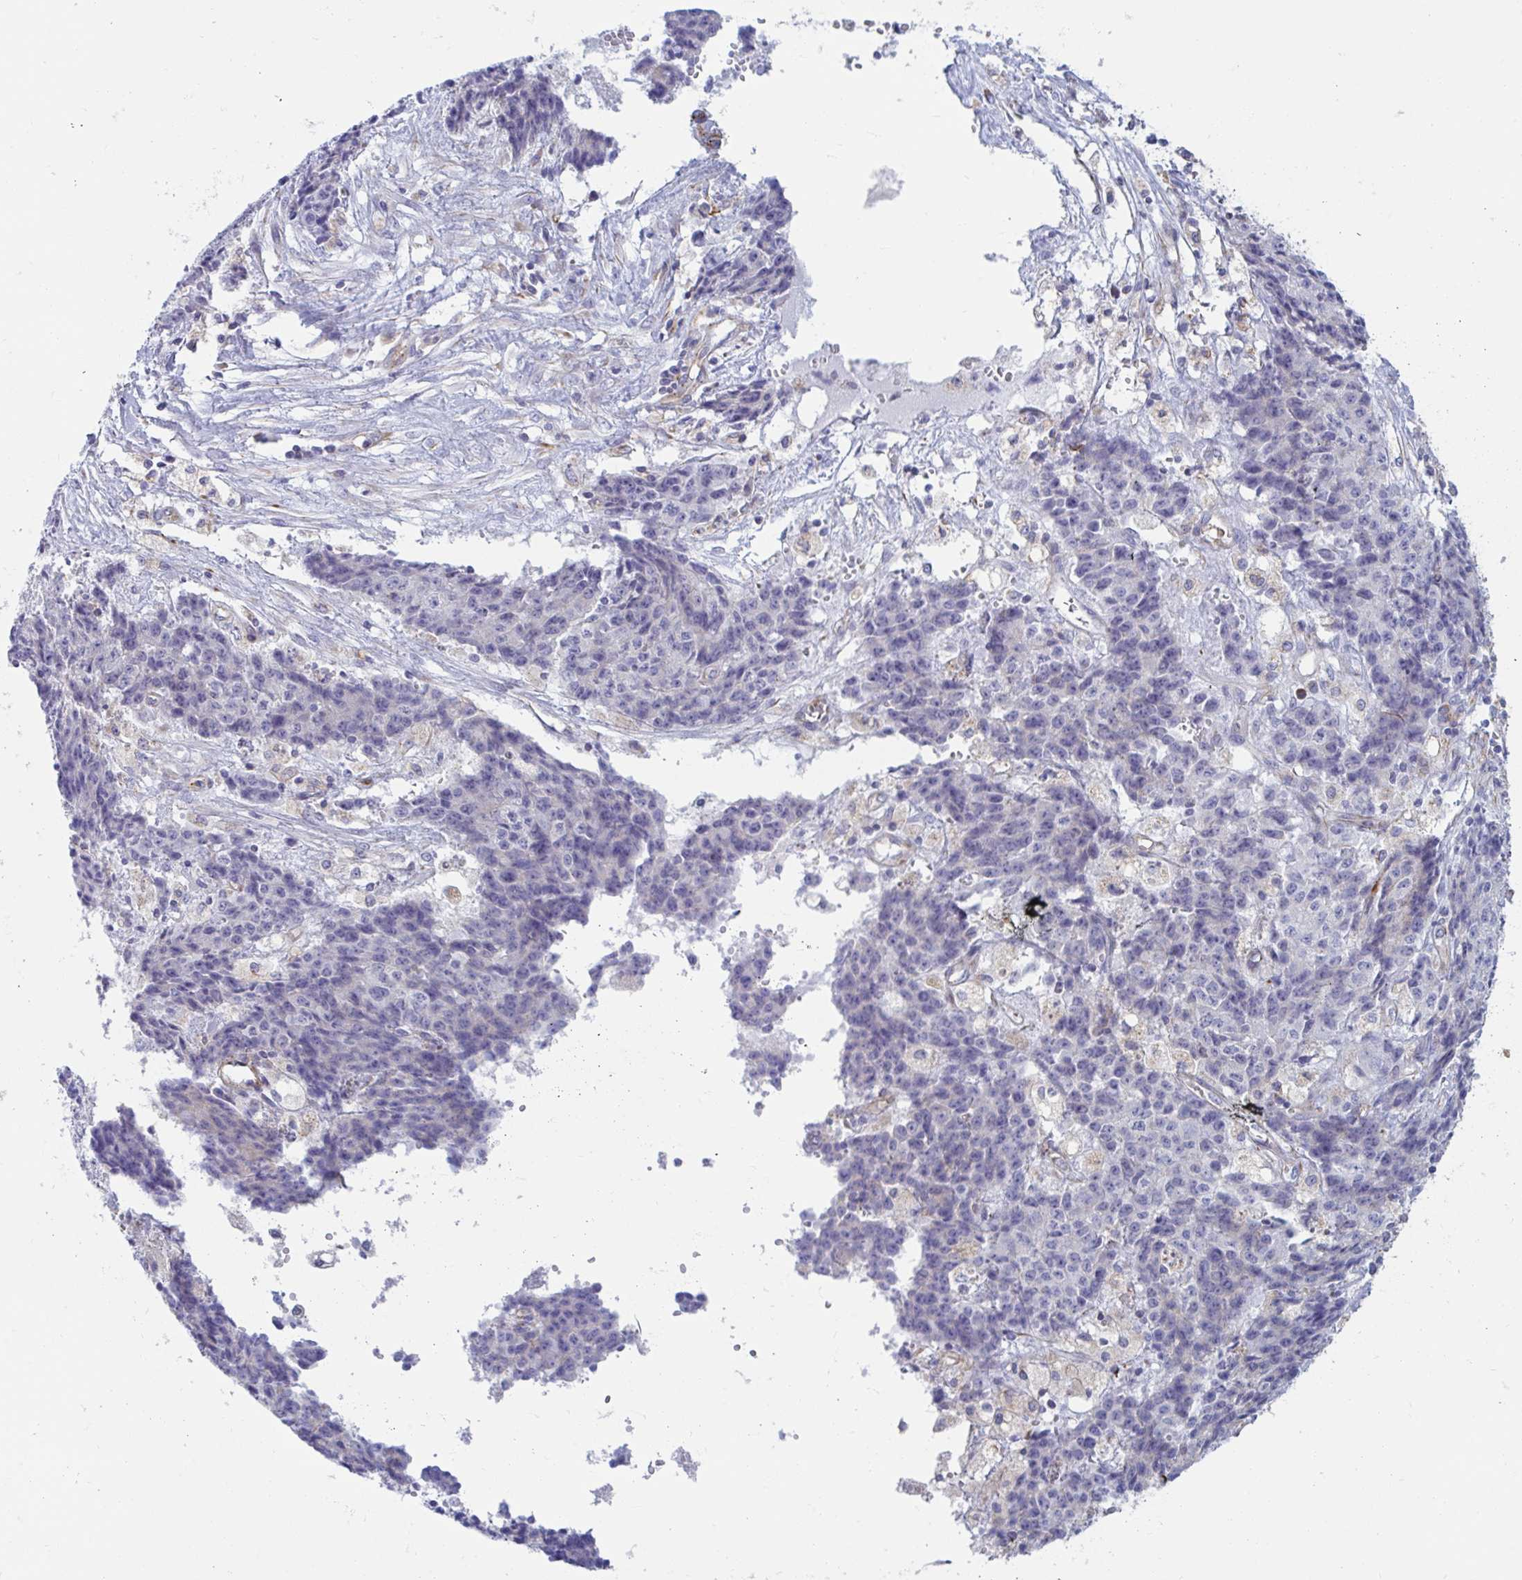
{"staining": {"intensity": "negative", "quantity": "none", "location": "none"}, "tissue": "ovarian cancer", "cell_type": "Tumor cells", "image_type": "cancer", "snomed": [{"axis": "morphology", "description": "Carcinoma, endometroid"}, {"axis": "topography", "description": "Ovary"}], "caption": "Immunohistochemical staining of ovarian endometroid carcinoma shows no significant positivity in tumor cells.", "gene": "SLC9A6", "patient": {"sex": "female", "age": 42}}